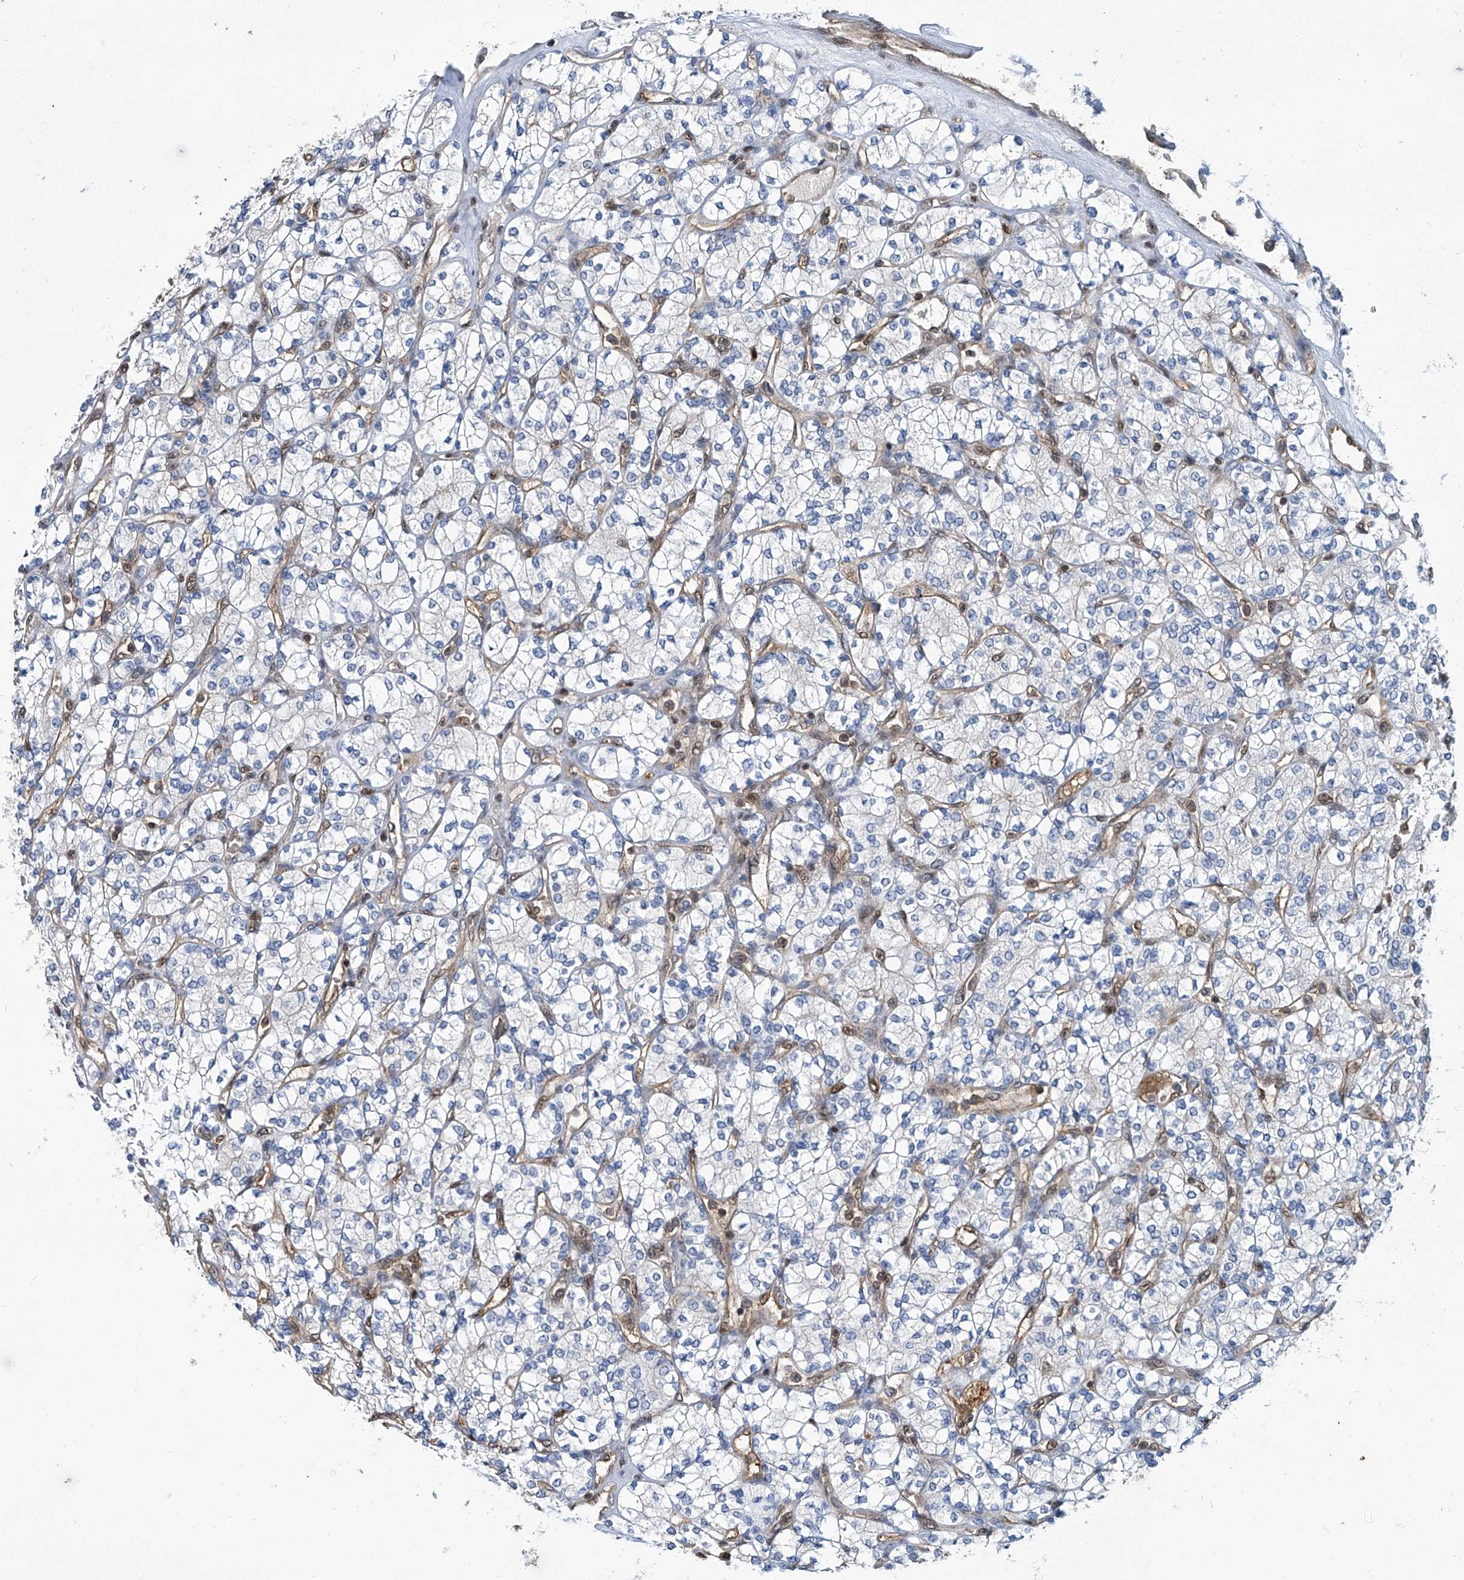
{"staining": {"intensity": "negative", "quantity": "none", "location": "none"}, "tissue": "renal cancer", "cell_type": "Tumor cells", "image_type": "cancer", "snomed": [{"axis": "morphology", "description": "Adenocarcinoma, NOS"}, {"axis": "topography", "description": "Kidney"}], "caption": "Renal adenocarcinoma was stained to show a protein in brown. There is no significant expression in tumor cells. (DAB (3,3'-diaminobenzidine) IHC with hematoxylin counter stain).", "gene": "PSMB10", "patient": {"sex": "male", "age": 77}}